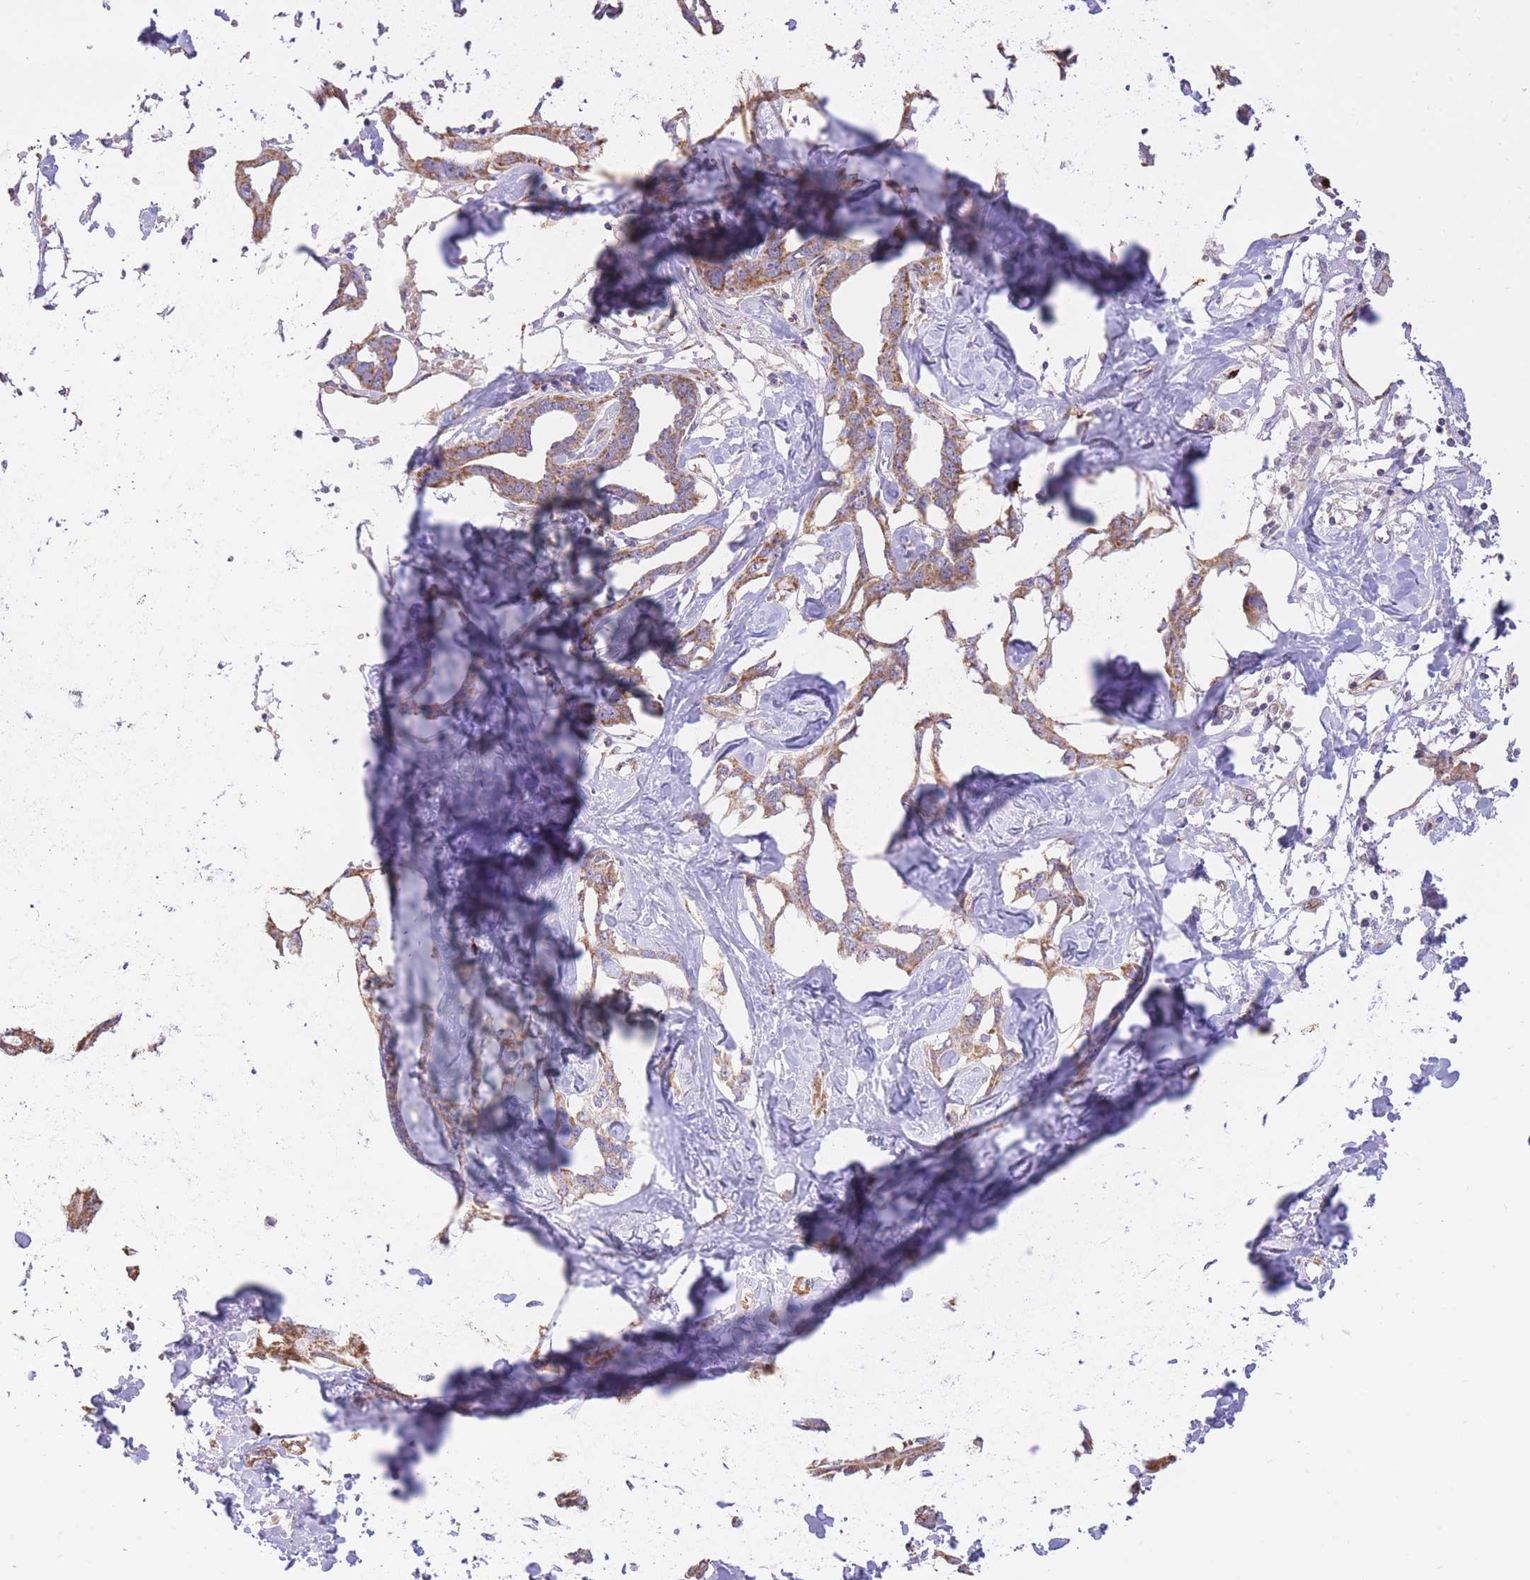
{"staining": {"intensity": "moderate", "quantity": ">75%", "location": "cytoplasmic/membranous"}, "tissue": "liver cancer", "cell_type": "Tumor cells", "image_type": "cancer", "snomed": [{"axis": "morphology", "description": "Cholangiocarcinoma"}, {"axis": "topography", "description": "Liver"}], "caption": "Immunohistochemical staining of liver cancer displays moderate cytoplasmic/membranous protein expression in approximately >75% of tumor cells.", "gene": "PREP", "patient": {"sex": "male", "age": 59}}